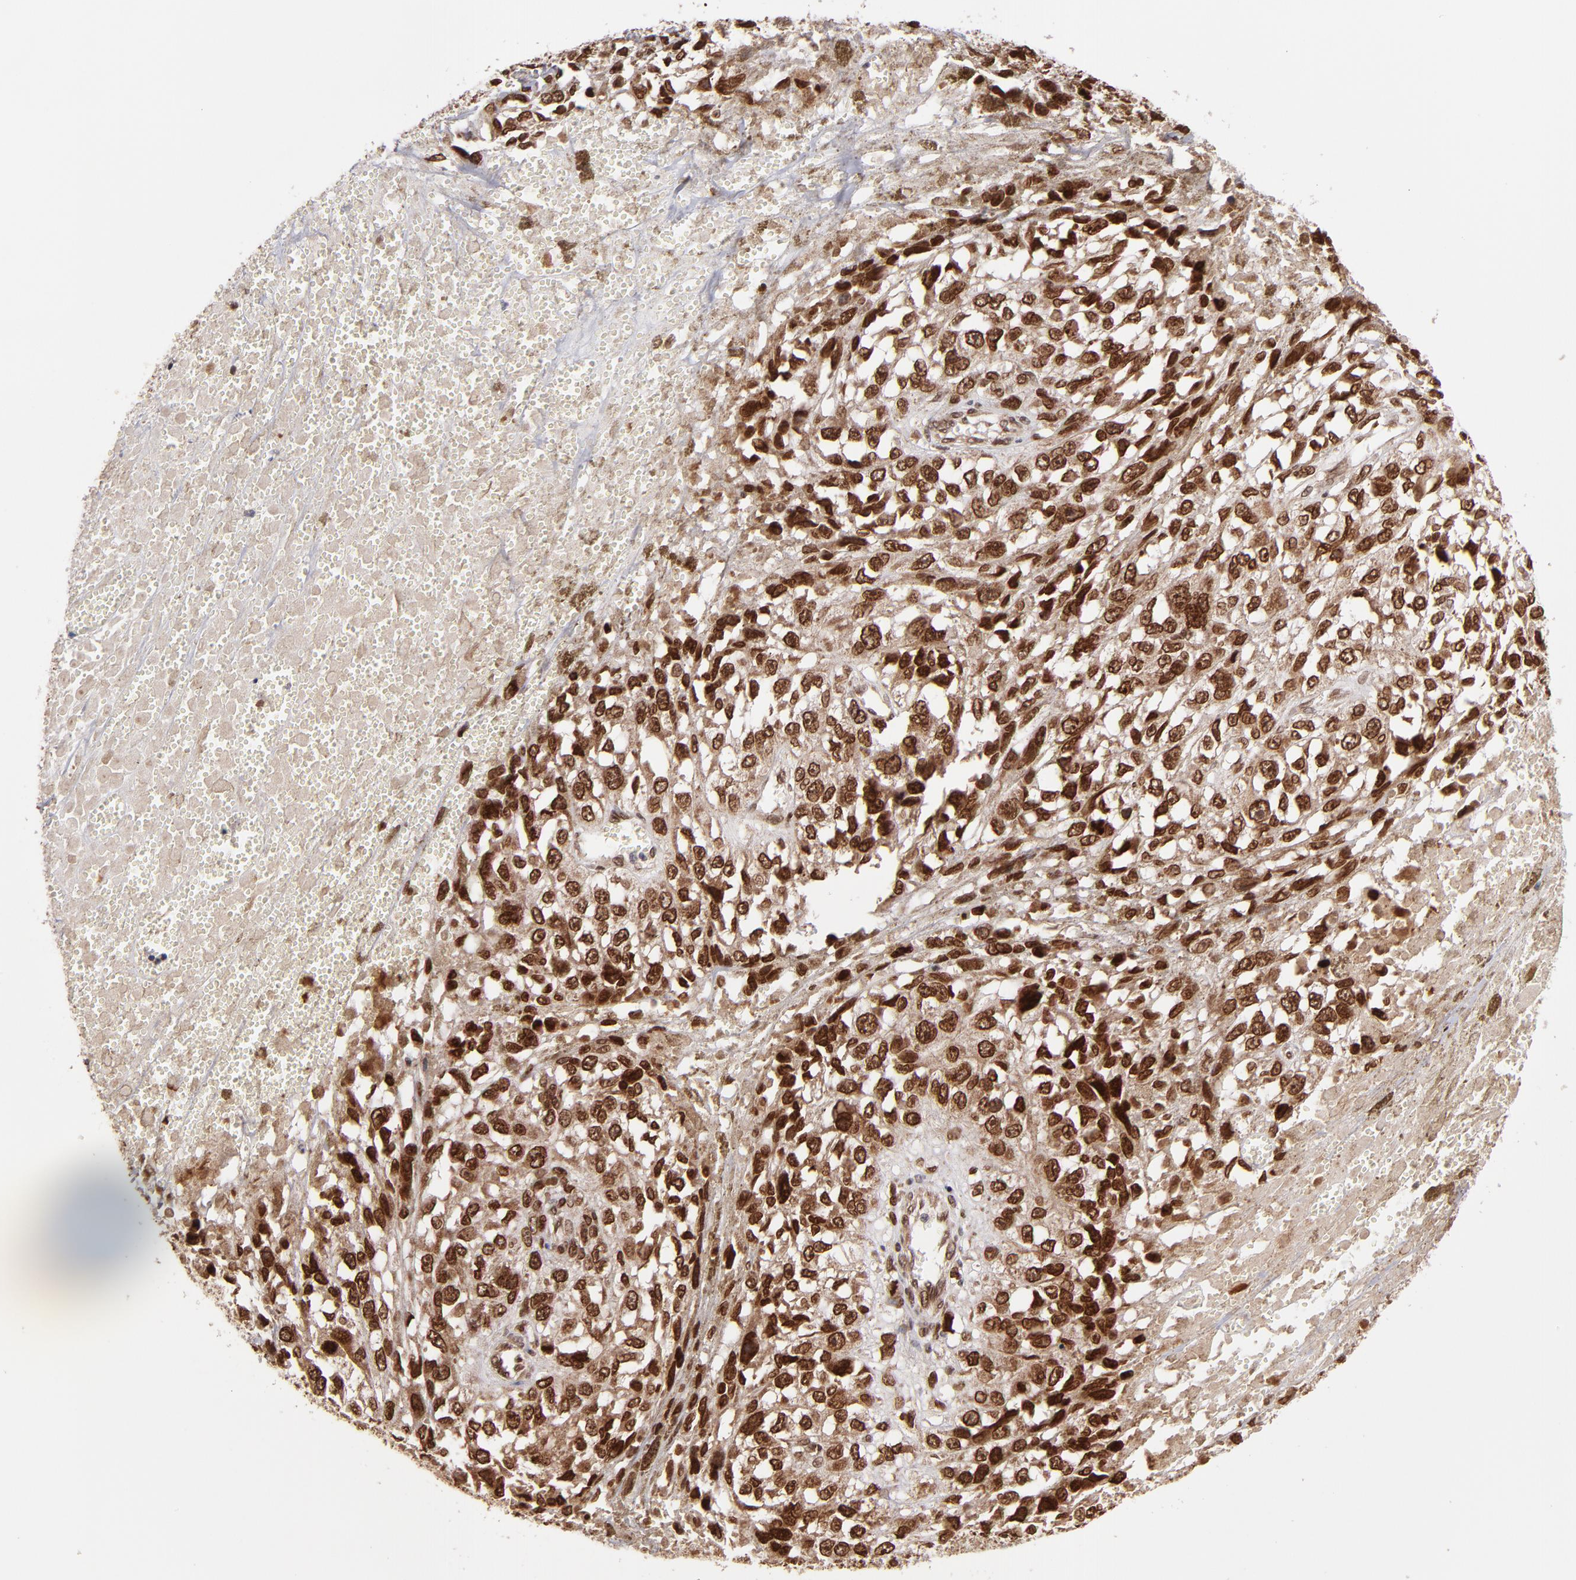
{"staining": {"intensity": "strong", "quantity": ">75%", "location": "cytoplasmic/membranous,nuclear"}, "tissue": "melanoma", "cell_type": "Tumor cells", "image_type": "cancer", "snomed": [{"axis": "morphology", "description": "Malignant melanoma, Metastatic site"}, {"axis": "topography", "description": "Lymph node"}], "caption": "IHC photomicrograph of neoplastic tissue: malignant melanoma (metastatic site) stained using IHC shows high levels of strong protein expression localized specifically in the cytoplasmic/membranous and nuclear of tumor cells, appearing as a cytoplasmic/membranous and nuclear brown color.", "gene": "TOP1MT", "patient": {"sex": "male", "age": 59}}